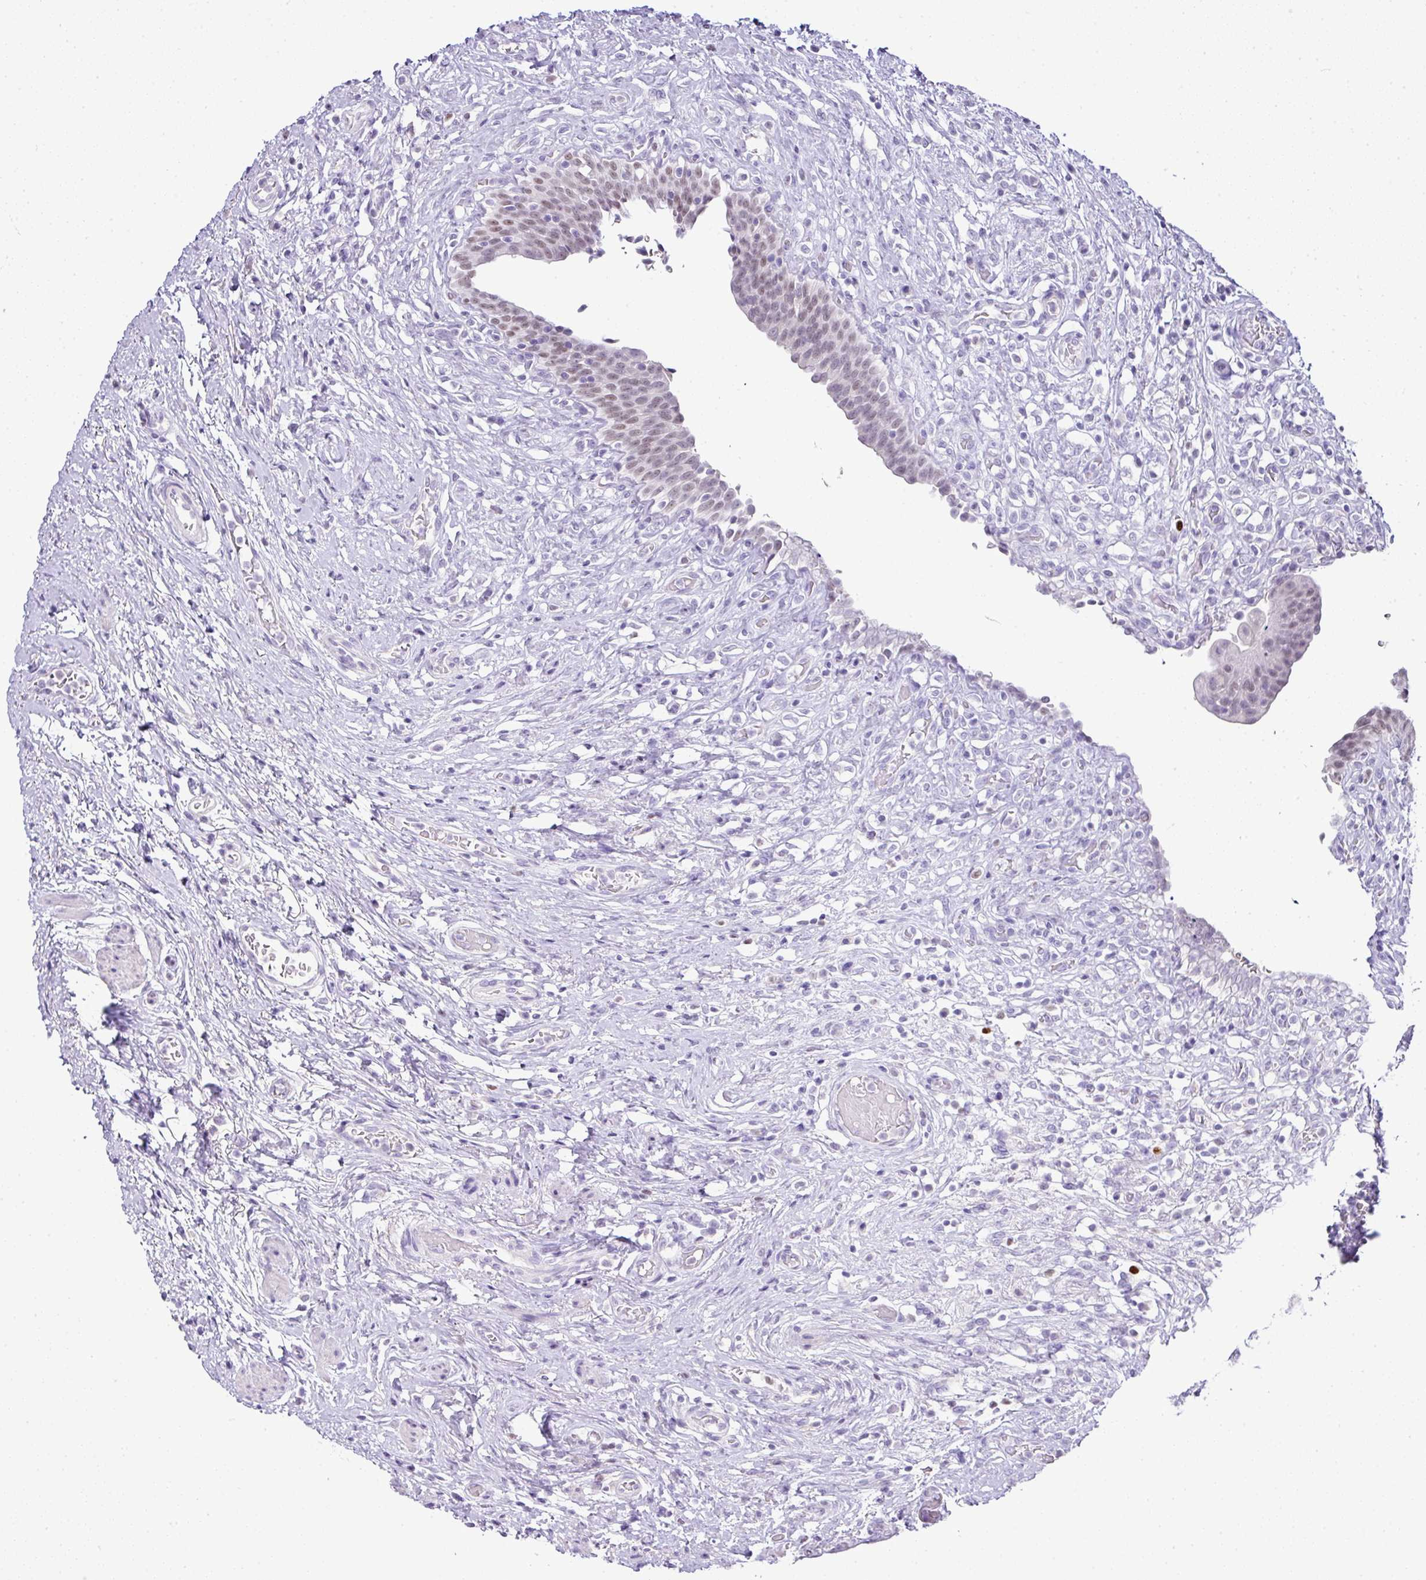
{"staining": {"intensity": "moderate", "quantity": "25%-75%", "location": "nuclear"}, "tissue": "urinary bladder", "cell_type": "Urothelial cells", "image_type": "normal", "snomed": [{"axis": "morphology", "description": "Normal tissue, NOS"}, {"axis": "topography", "description": "Urinary bladder"}], "caption": "Protein positivity by IHC reveals moderate nuclear staining in approximately 25%-75% of urothelial cells in benign urinary bladder. Immunohistochemistry stains the protein of interest in brown and the nuclei are stained blue.", "gene": "BCL11A", "patient": {"sex": "male", "age": 71}}